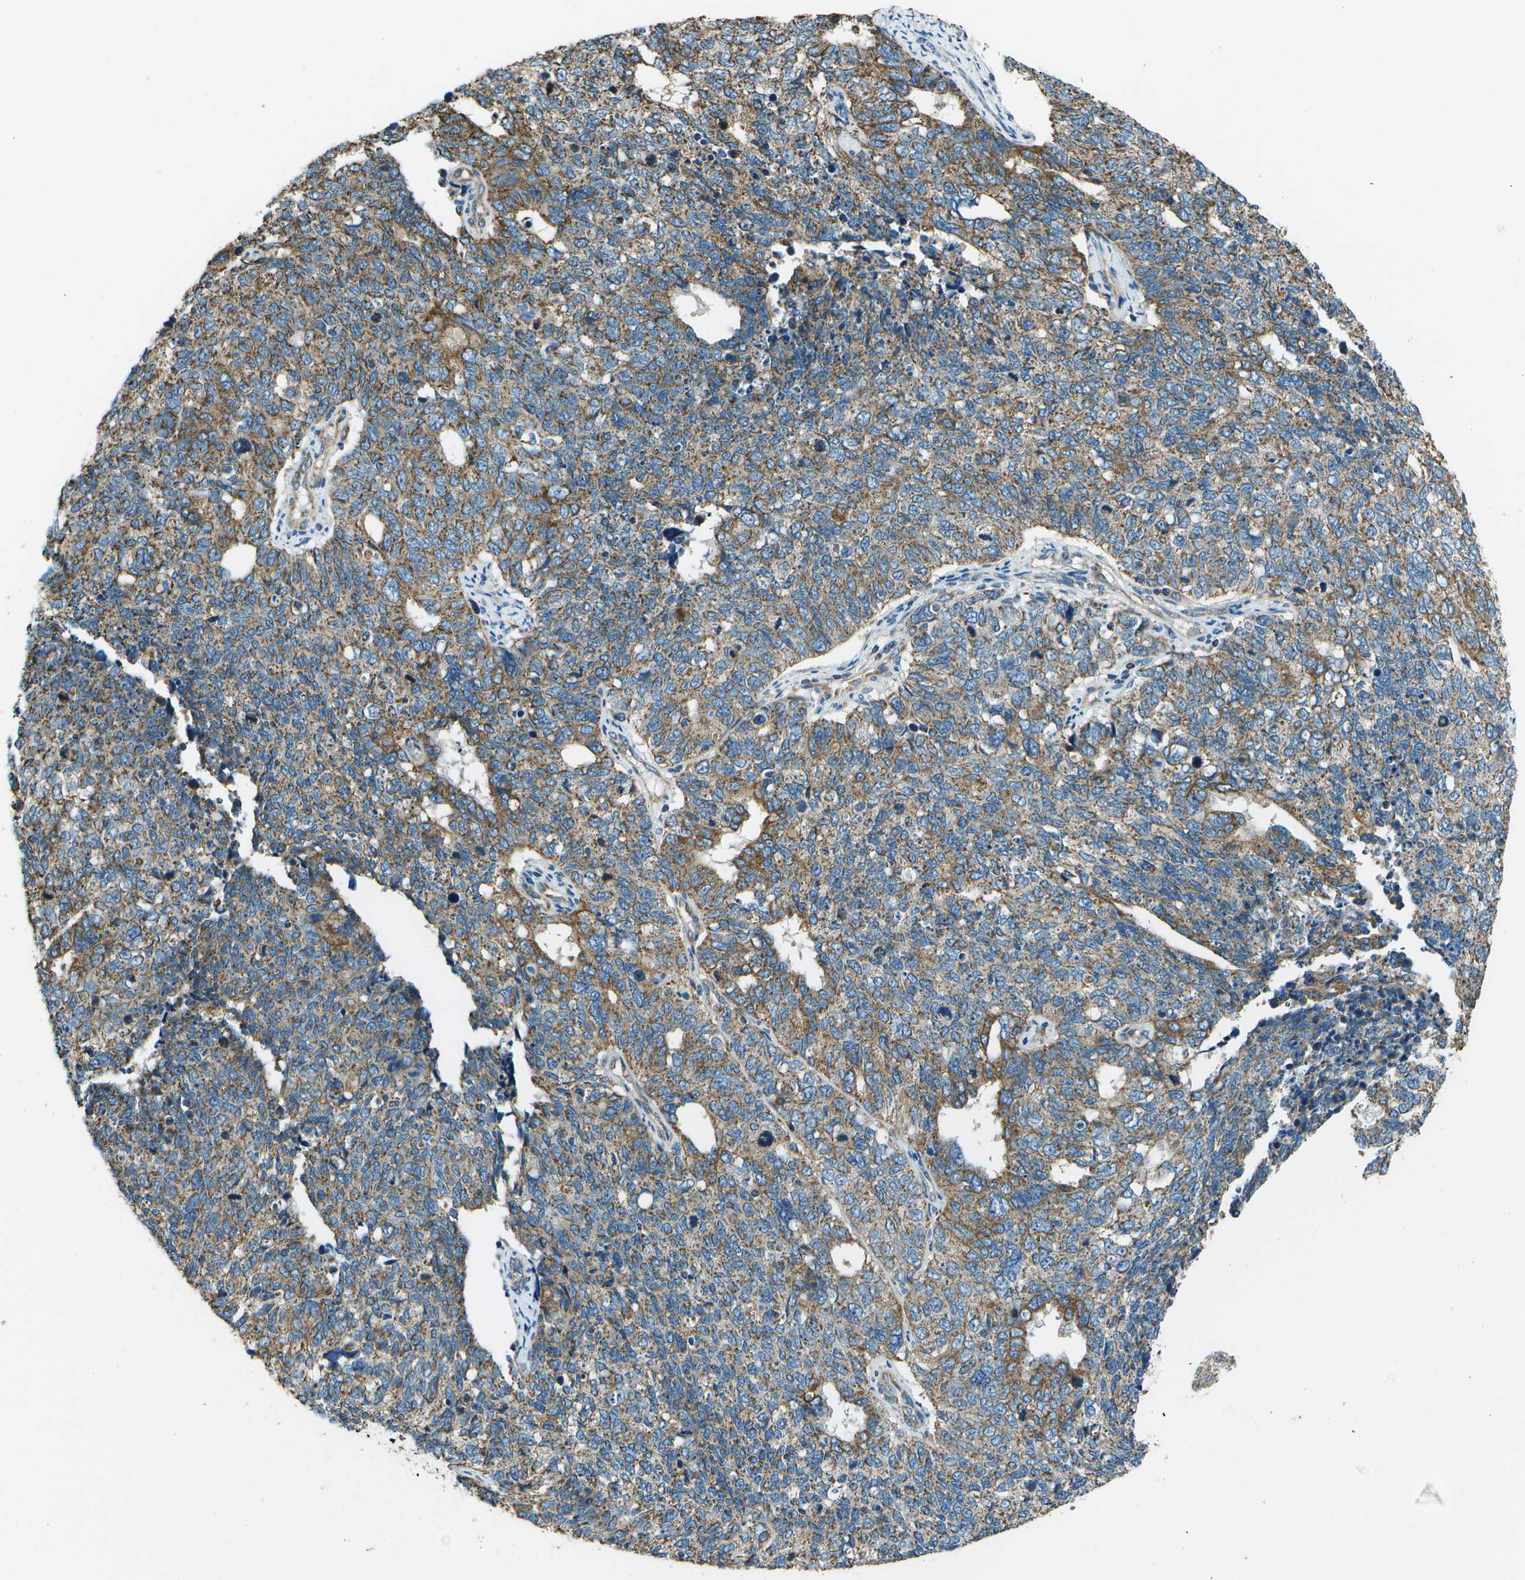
{"staining": {"intensity": "moderate", "quantity": ">75%", "location": "cytoplasmic/membranous"}, "tissue": "cervical cancer", "cell_type": "Tumor cells", "image_type": "cancer", "snomed": [{"axis": "morphology", "description": "Squamous cell carcinoma, NOS"}, {"axis": "topography", "description": "Cervix"}], "caption": "Cervical cancer (squamous cell carcinoma) stained with IHC exhibits moderate cytoplasmic/membranous expression in about >75% of tumor cells.", "gene": "TMEM51", "patient": {"sex": "female", "age": 63}}